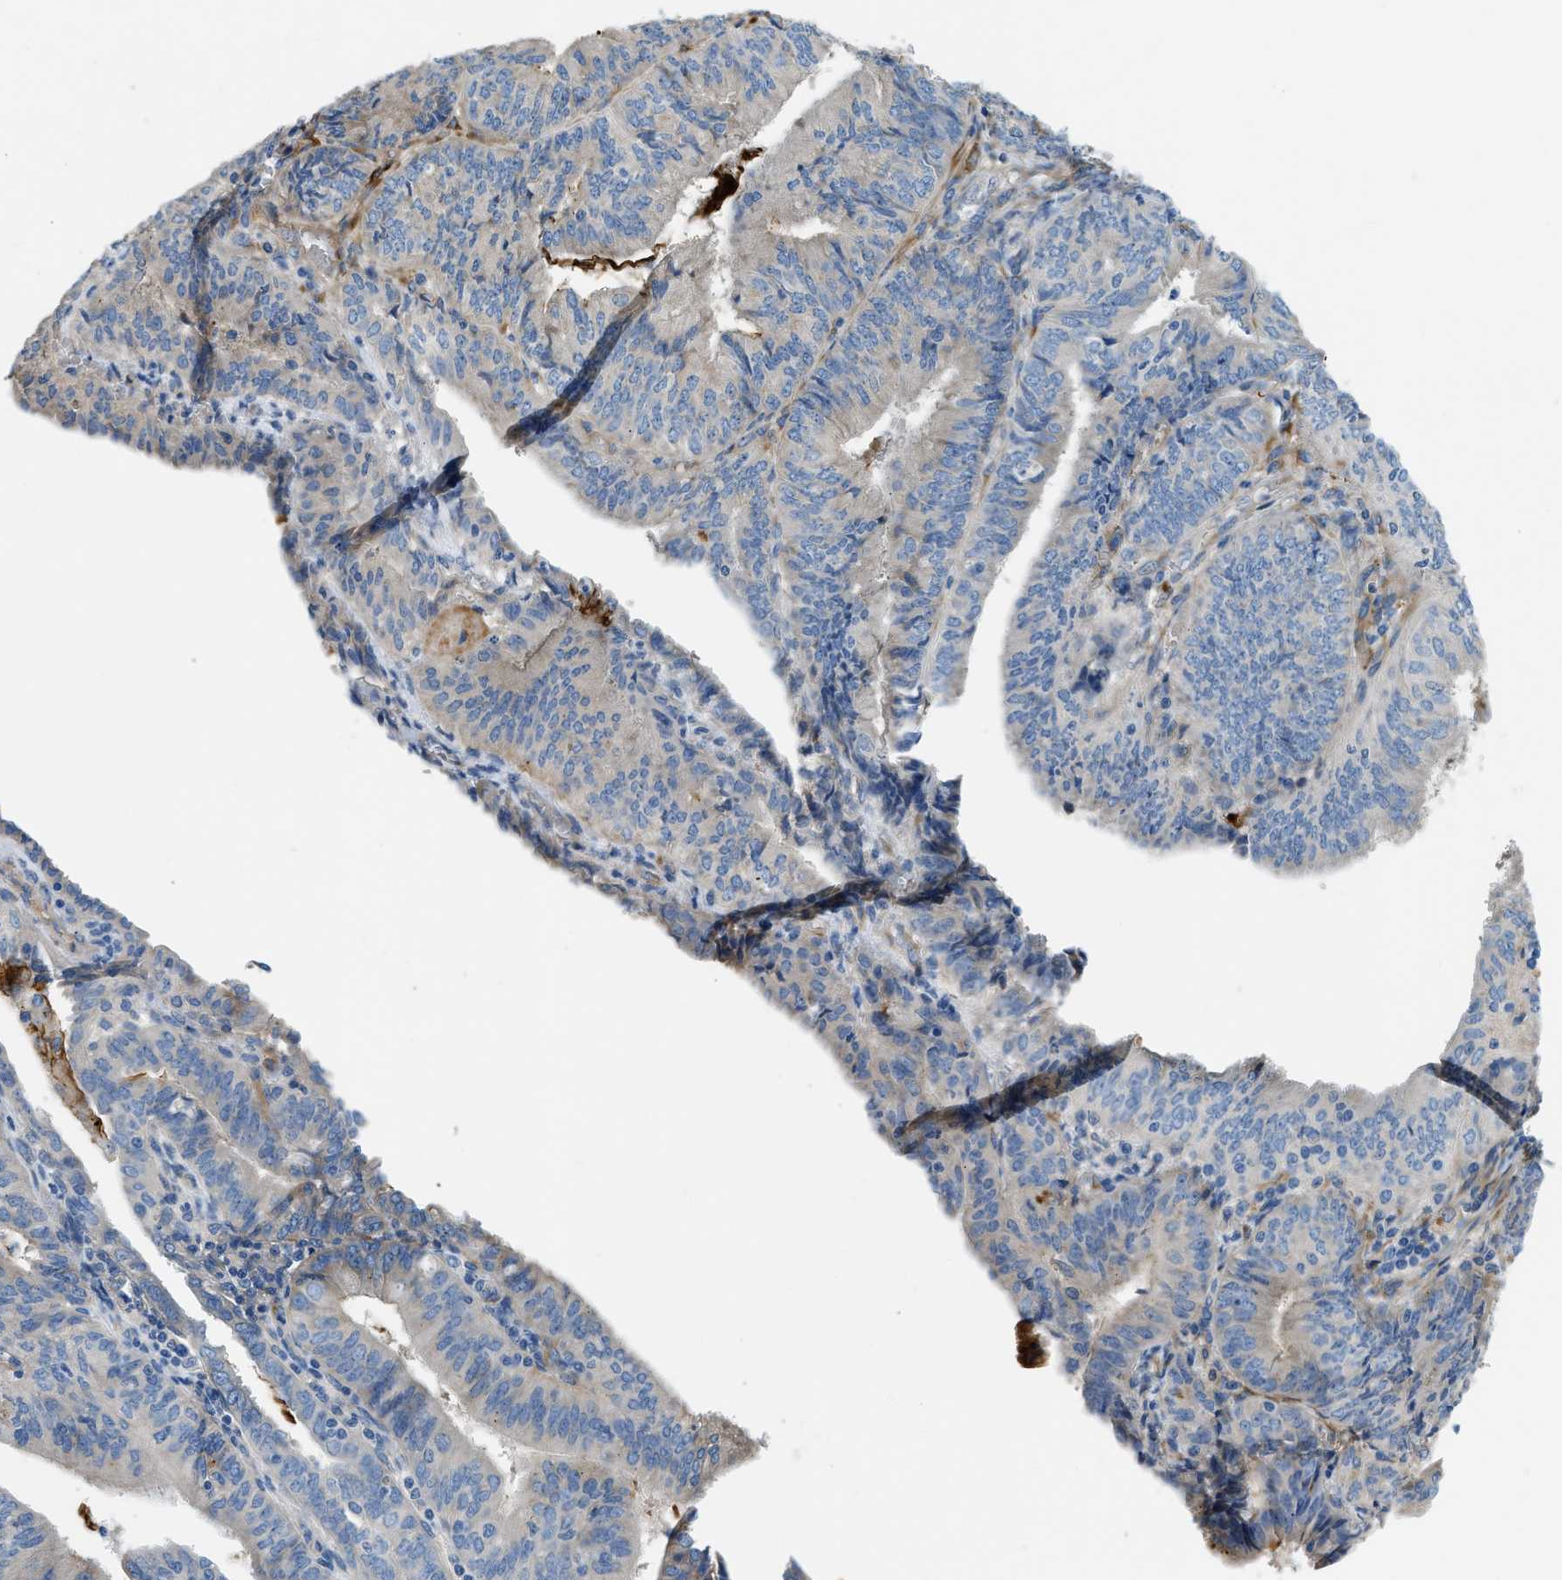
{"staining": {"intensity": "negative", "quantity": "none", "location": "none"}, "tissue": "endometrial cancer", "cell_type": "Tumor cells", "image_type": "cancer", "snomed": [{"axis": "morphology", "description": "Adenocarcinoma, NOS"}, {"axis": "topography", "description": "Endometrium"}], "caption": "Immunohistochemistry image of neoplastic tissue: endometrial cancer (adenocarcinoma) stained with DAB reveals no significant protein positivity in tumor cells.", "gene": "COL15A1", "patient": {"sex": "female", "age": 58}}